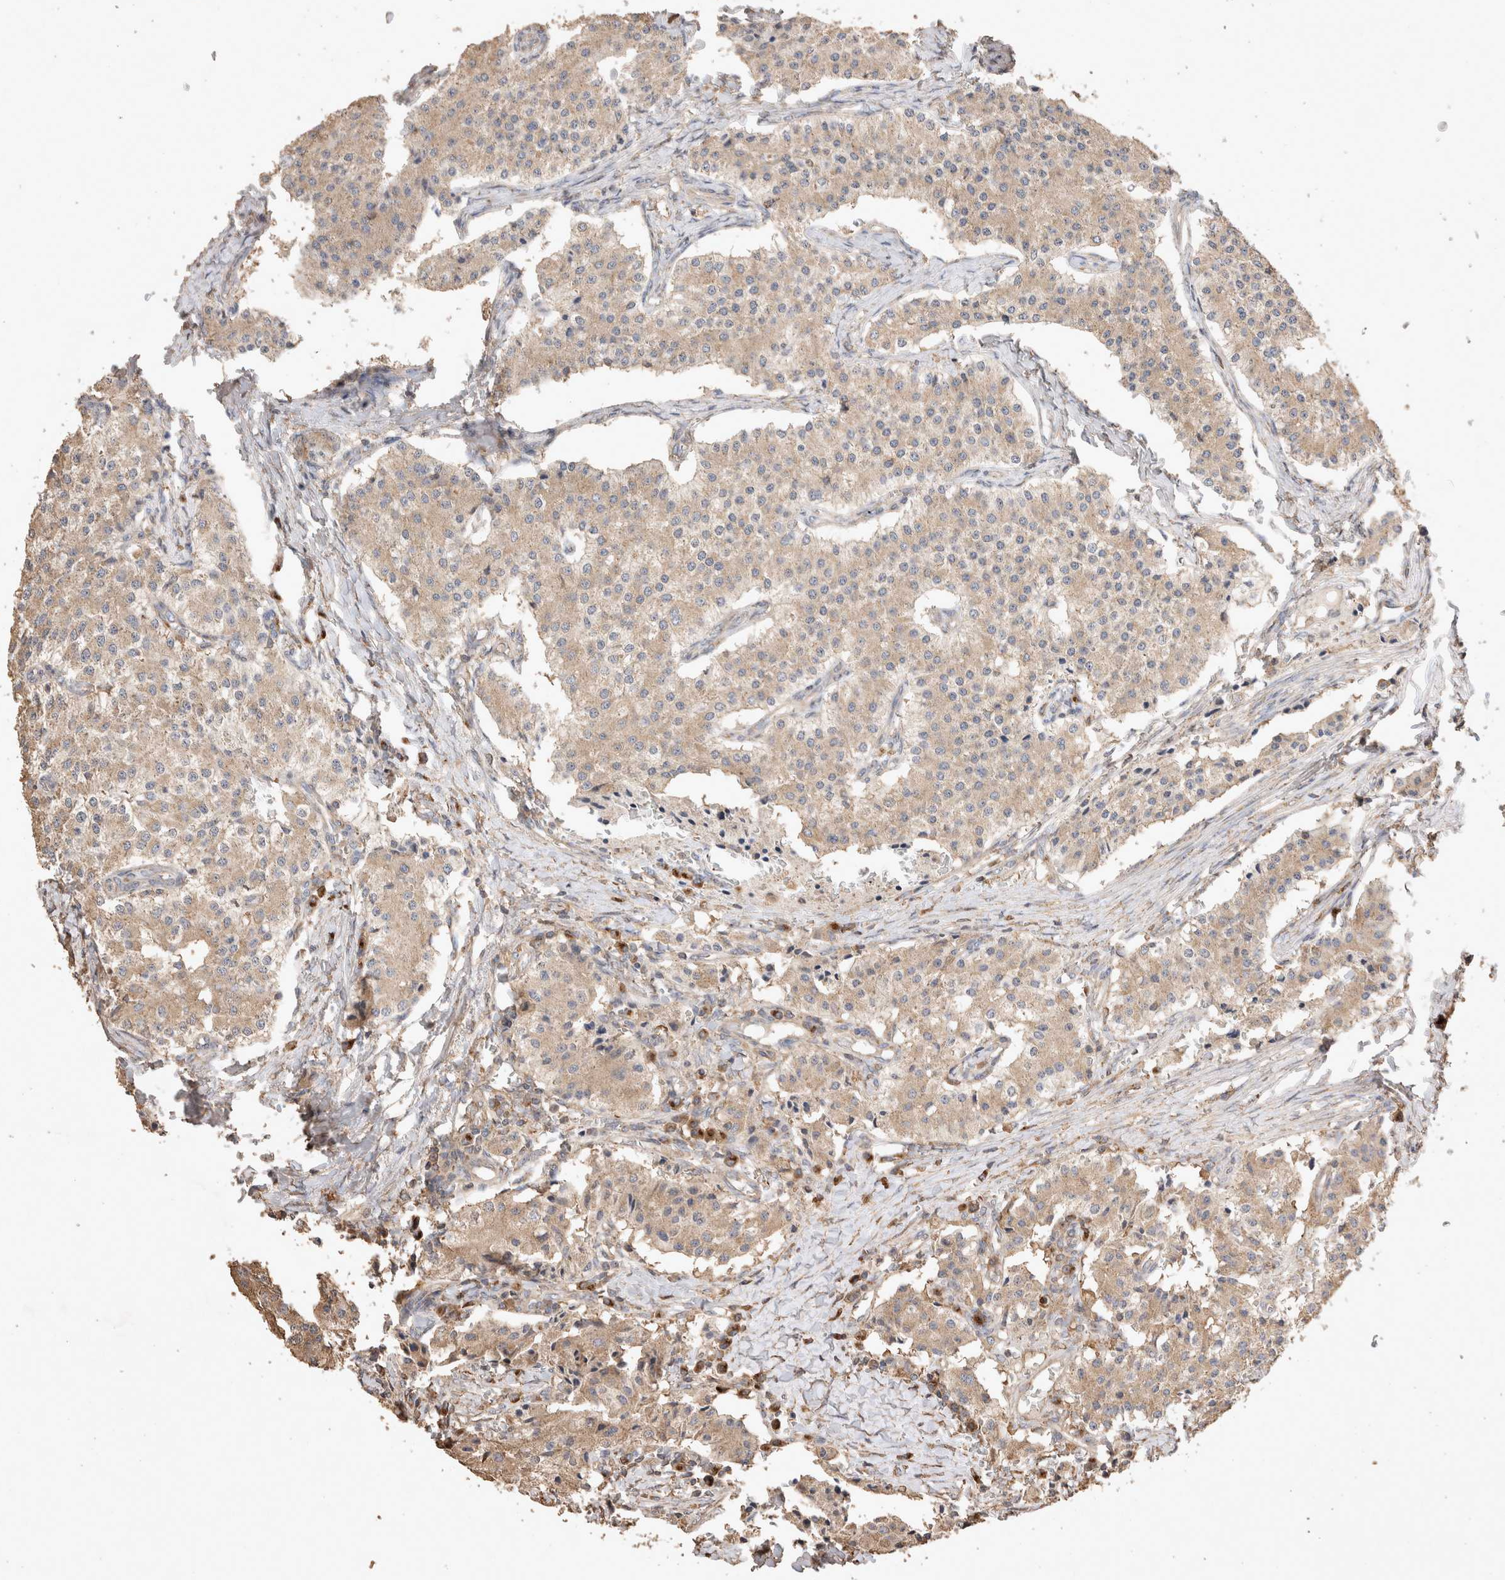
{"staining": {"intensity": "weak", "quantity": ">75%", "location": "cytoplasmic/membranous"}, "tissue": "carcinoid", "cell_type": "Tumor cells", "image_type": "cancer", "snomed": [{"axis": "morphology", "description": "Carcinoid, malignant, NOS"}, {"axis": "topography", "description": "Colon"}], "caption": "Protein analysis of carcinoid tissue displays weak cytoplasmic/membranous positivity in approximately >75% of tumor cells.", "gene": "SNX31", "patient": {"sex": "female", "age": 52}}